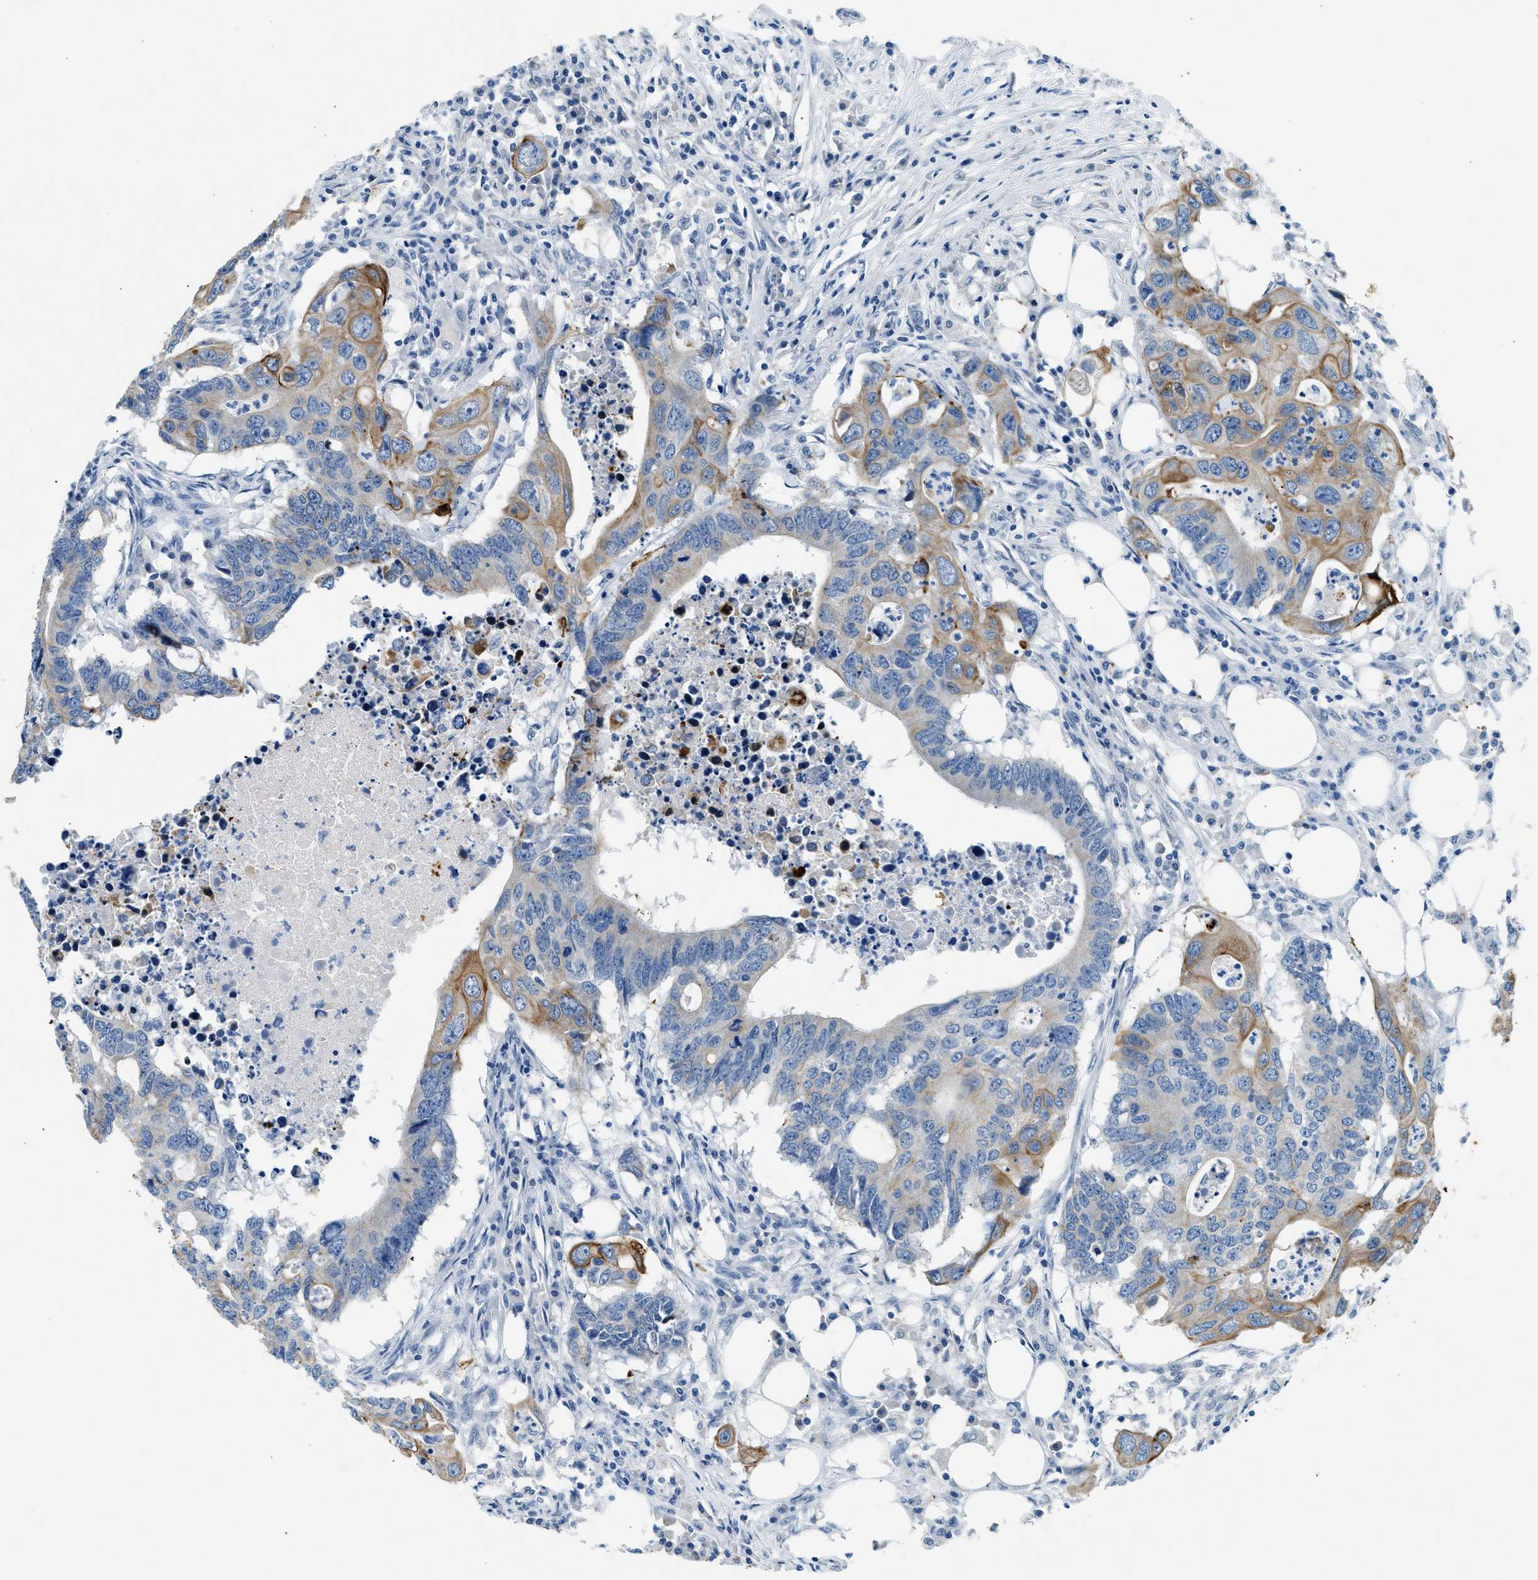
{"staining": {"intensity": "moderate", "quantity": "25%-75%", "location": "cytoplasmic/membranous"}, "tissue": "colorectal cancer", "cell_type": "Tumor cells", "image_type": "cancer", "snomed": [{"axis": "morphology", "description": "Adenocarcinoma, NOS"}, {"axis": "topography", "description": "Colon"}], "caption": "Protein analysis of colorectal cancer tissue exhibits moderate cytoplasmic/membranous expression in about 25%-75% of tumor cells.", "gene": "CFAP20", "patient": {"sex": "male", "age": 71}}